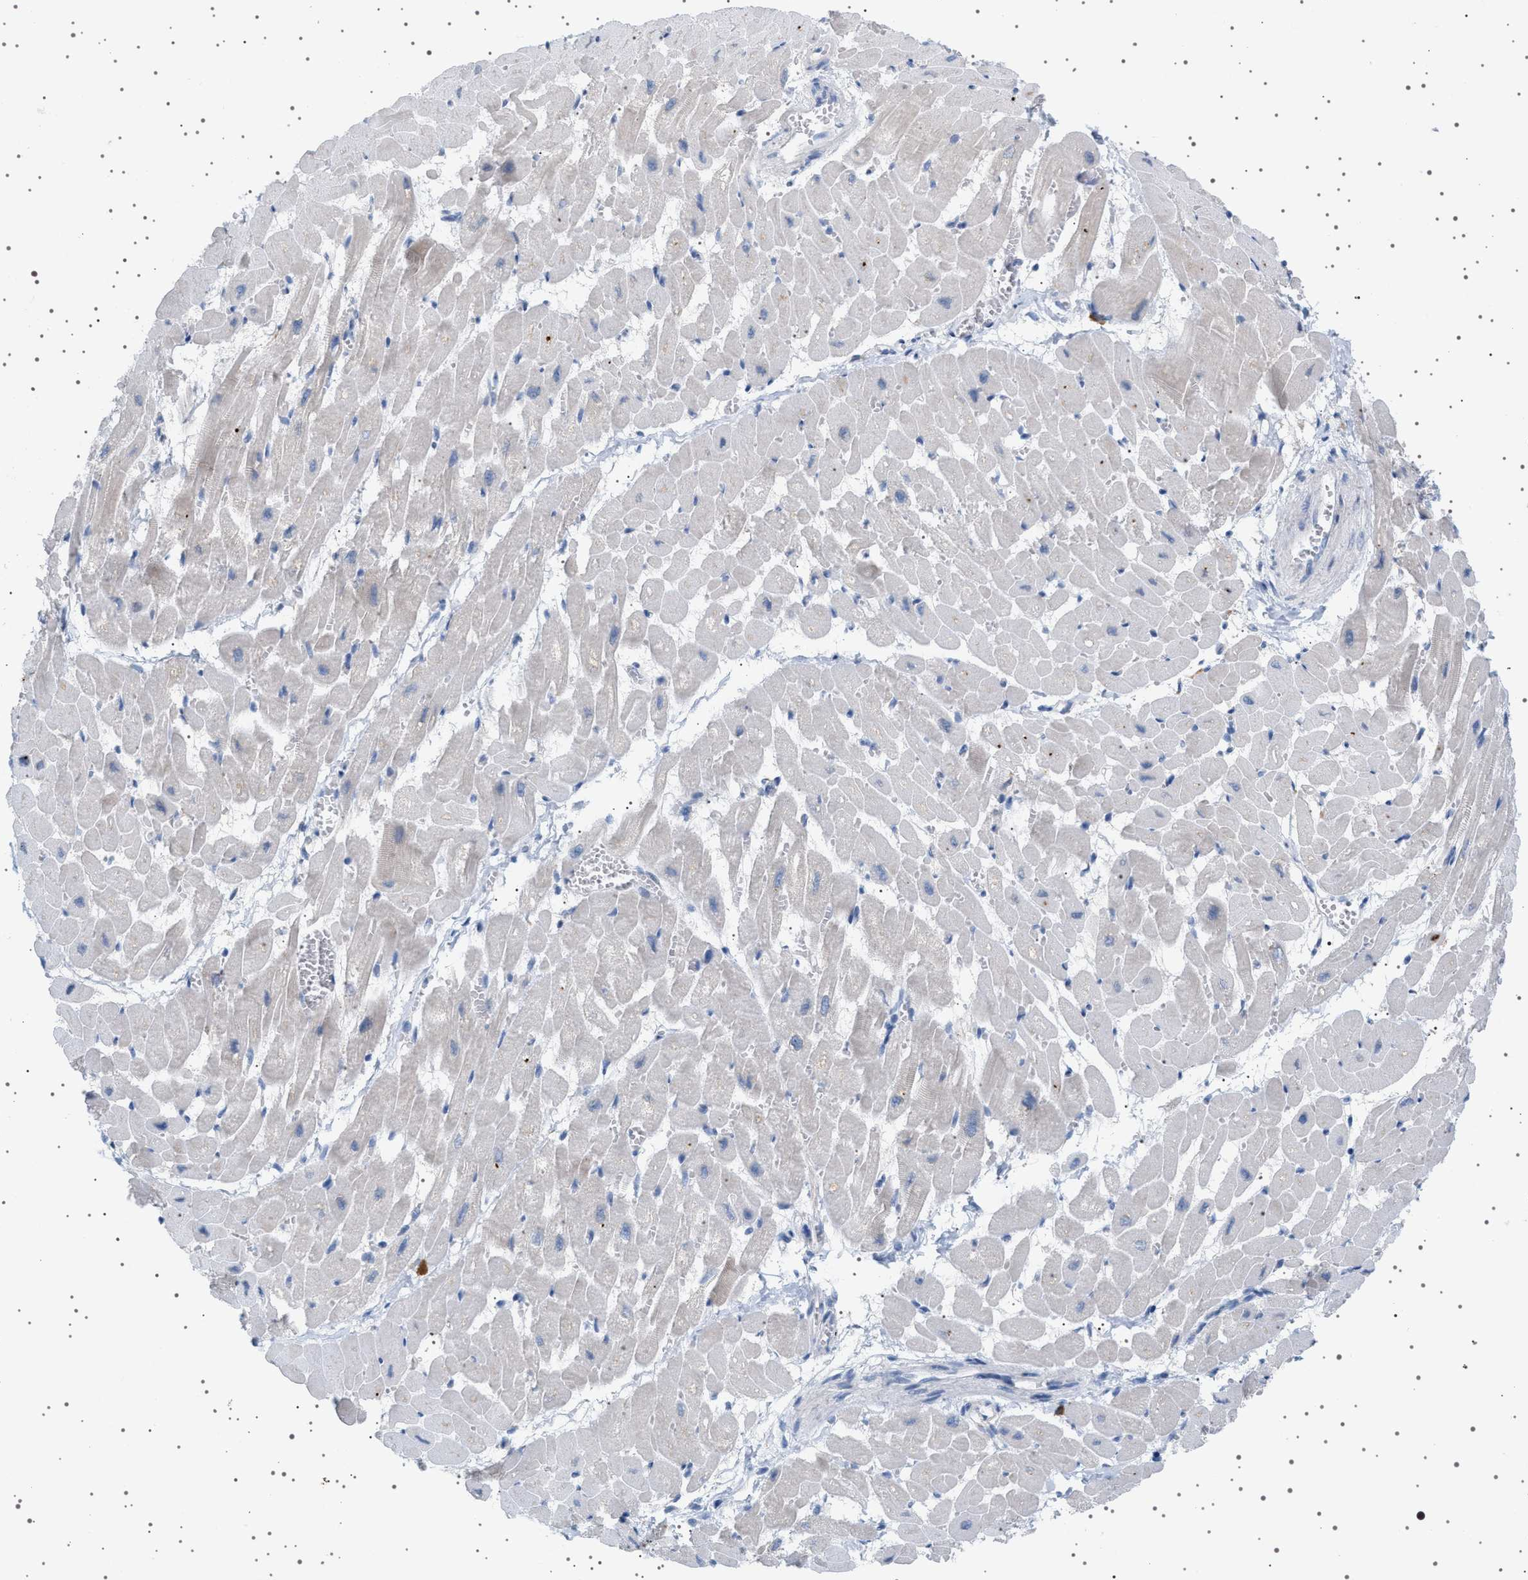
{"staining": {"intensity": "weak", "quantity": "<25%", "location": "cytoplasmic/membranous"}, "tissue": "heart muscle", "cell_type": "Cardiomyocytes", "image_type": "normal", "snomed": [{"axis": "morphology", "description": "Normal tissue, NOS"}, {"axis": "topography", "description": "Heart"}], "caption": "Human heart muscle stained for a protein using immunohistochemistry (IHC) demonstrates no positivity in cardiomyocytes.", "gene": "ADCY10", "patient": {"sex": "male", "age": 45}}